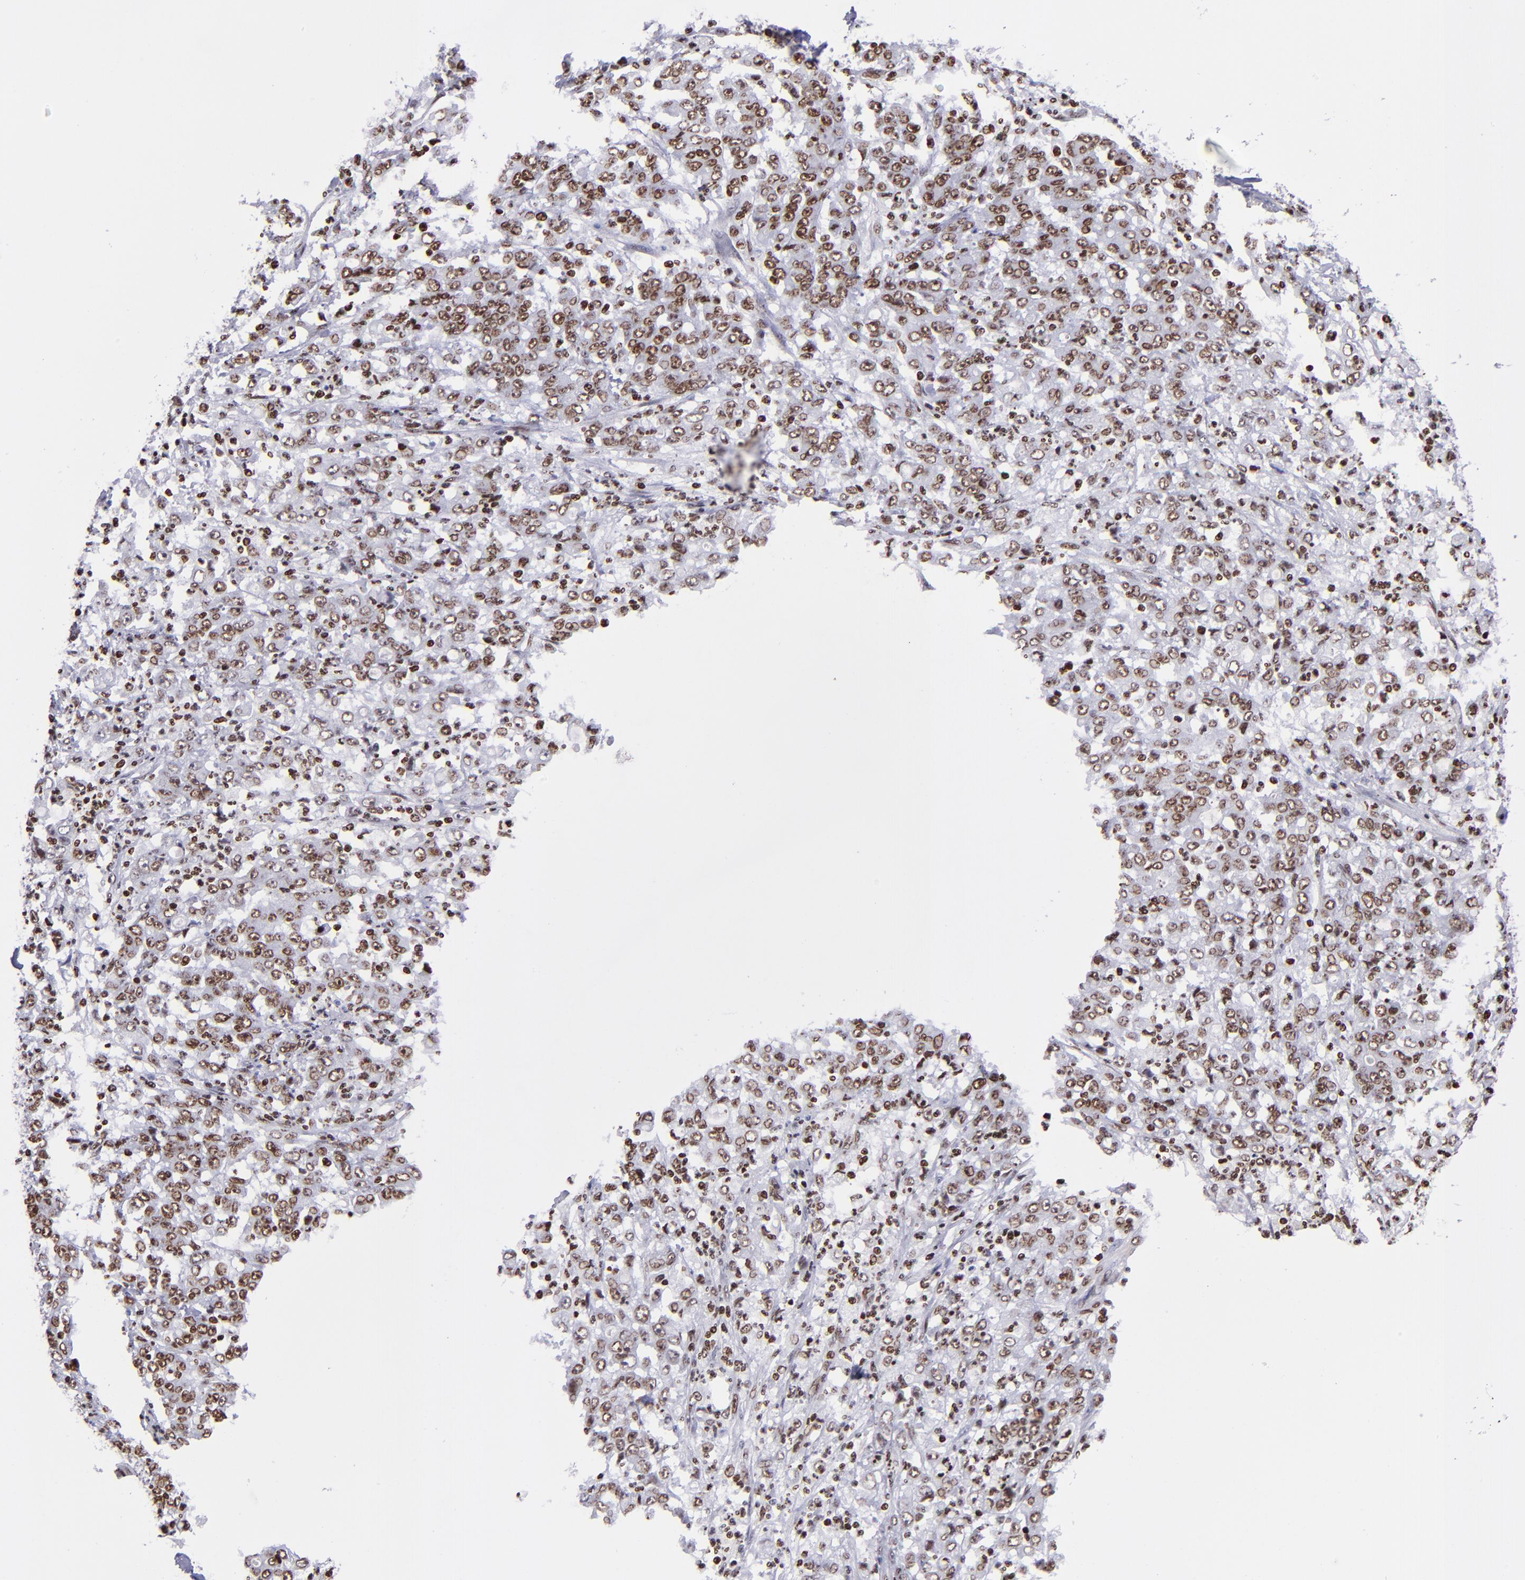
{"staining": {"intensity": "moderate", "quantity": ">75%", "location": "nuclear"}, "tissue": "stomach cancer", "cell_type": "Tumor cells", "image_type": "cancer", "snomed": [{"axis": "morphology", "description": "Adenocarcinoma, NOS"}, {"axis": "topography", "description": "Stomach, lower"}], "caption": "Adenocarcinoma (stomach) was stained to show a protein in brown. There is medium levels of moderate nuclear staining in about >75% of tumor cells.", "gene": "CDKL5", "patient": {"sex": "female", "age": 71}}